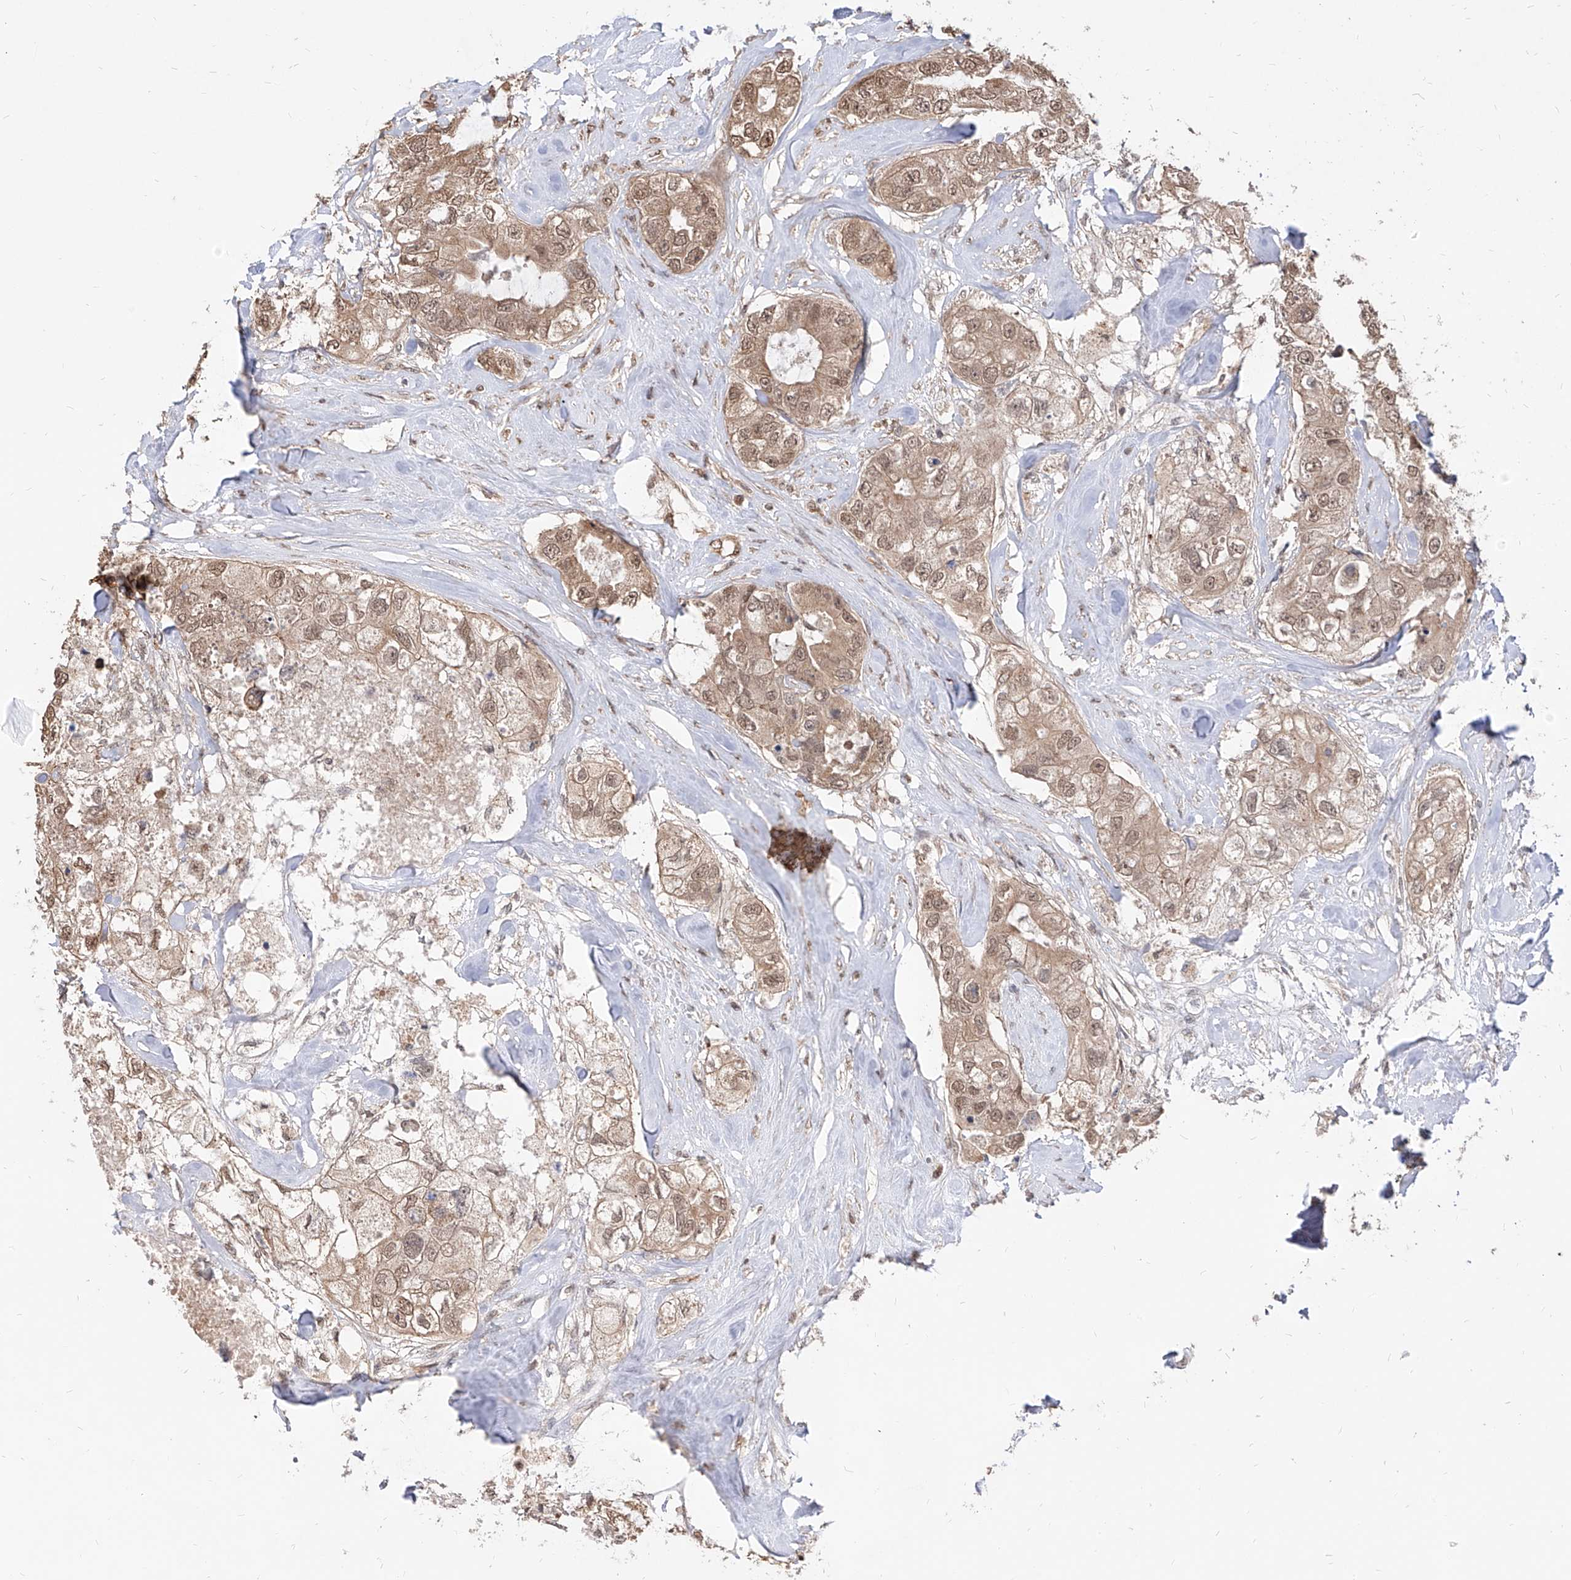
{"staining": {"intensity": "moderate", "quantity": ">75%", "location": "cytoplasmic/membranous,nuclear"}, "tissue": "breast cancer", "cell_type": "Tumor cells", "image_type": "cancer", "snomed": [{"axis": "morphology", "description": "Duct carcinoma"}, {"axis": "topography", "description": "Breast"}], "caption": "Protein expression analysis of breast infiltrating ductal carcinoma displays moderate cytoplasmic/membranous and nuclear staining in approximately >75% of tumor cells.", "gene": "C8orf82", "patient": {"sex": "female", "age": 62}}